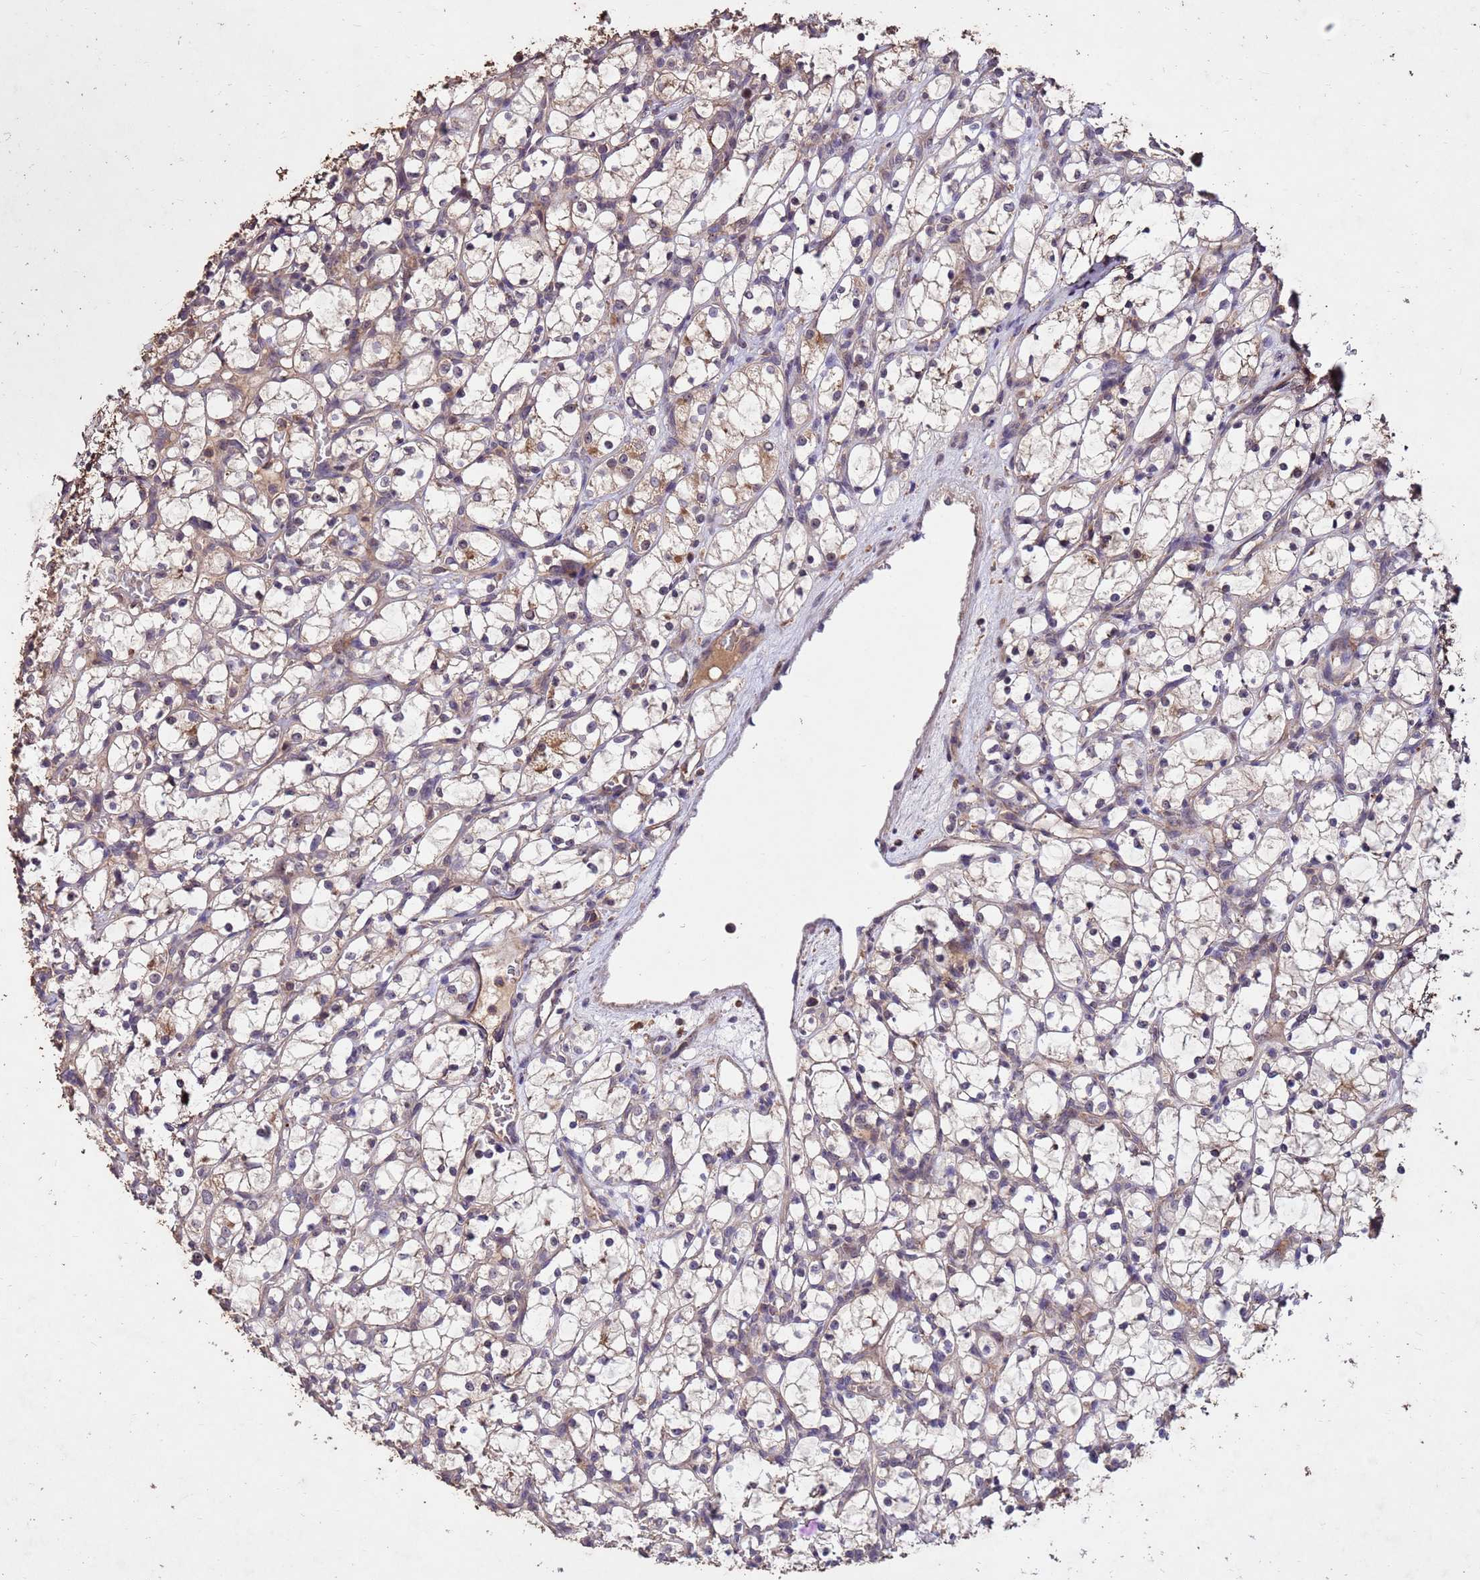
{"staining": {"intensity": "weak", "quantity": "25%-75%", "location": "cytoplasmic/membranous"}, "tissue": "renal cancer", "cell_type": "Tumor cells", "image_type": "cancer", "snomed": [{"axis": "morphology", "description": "Adenocarcinoma, NOS"}, {"axis": "topography", "description": "Kidney"}], "caption": "Protein analysis of renal adenocarcinoma tissue displays weak cytoplasmic/membranous positivity in about 25%-75% of tumor cells.", "gene": "TOR4A", "patient": {"sex": "female", "age": 69}}